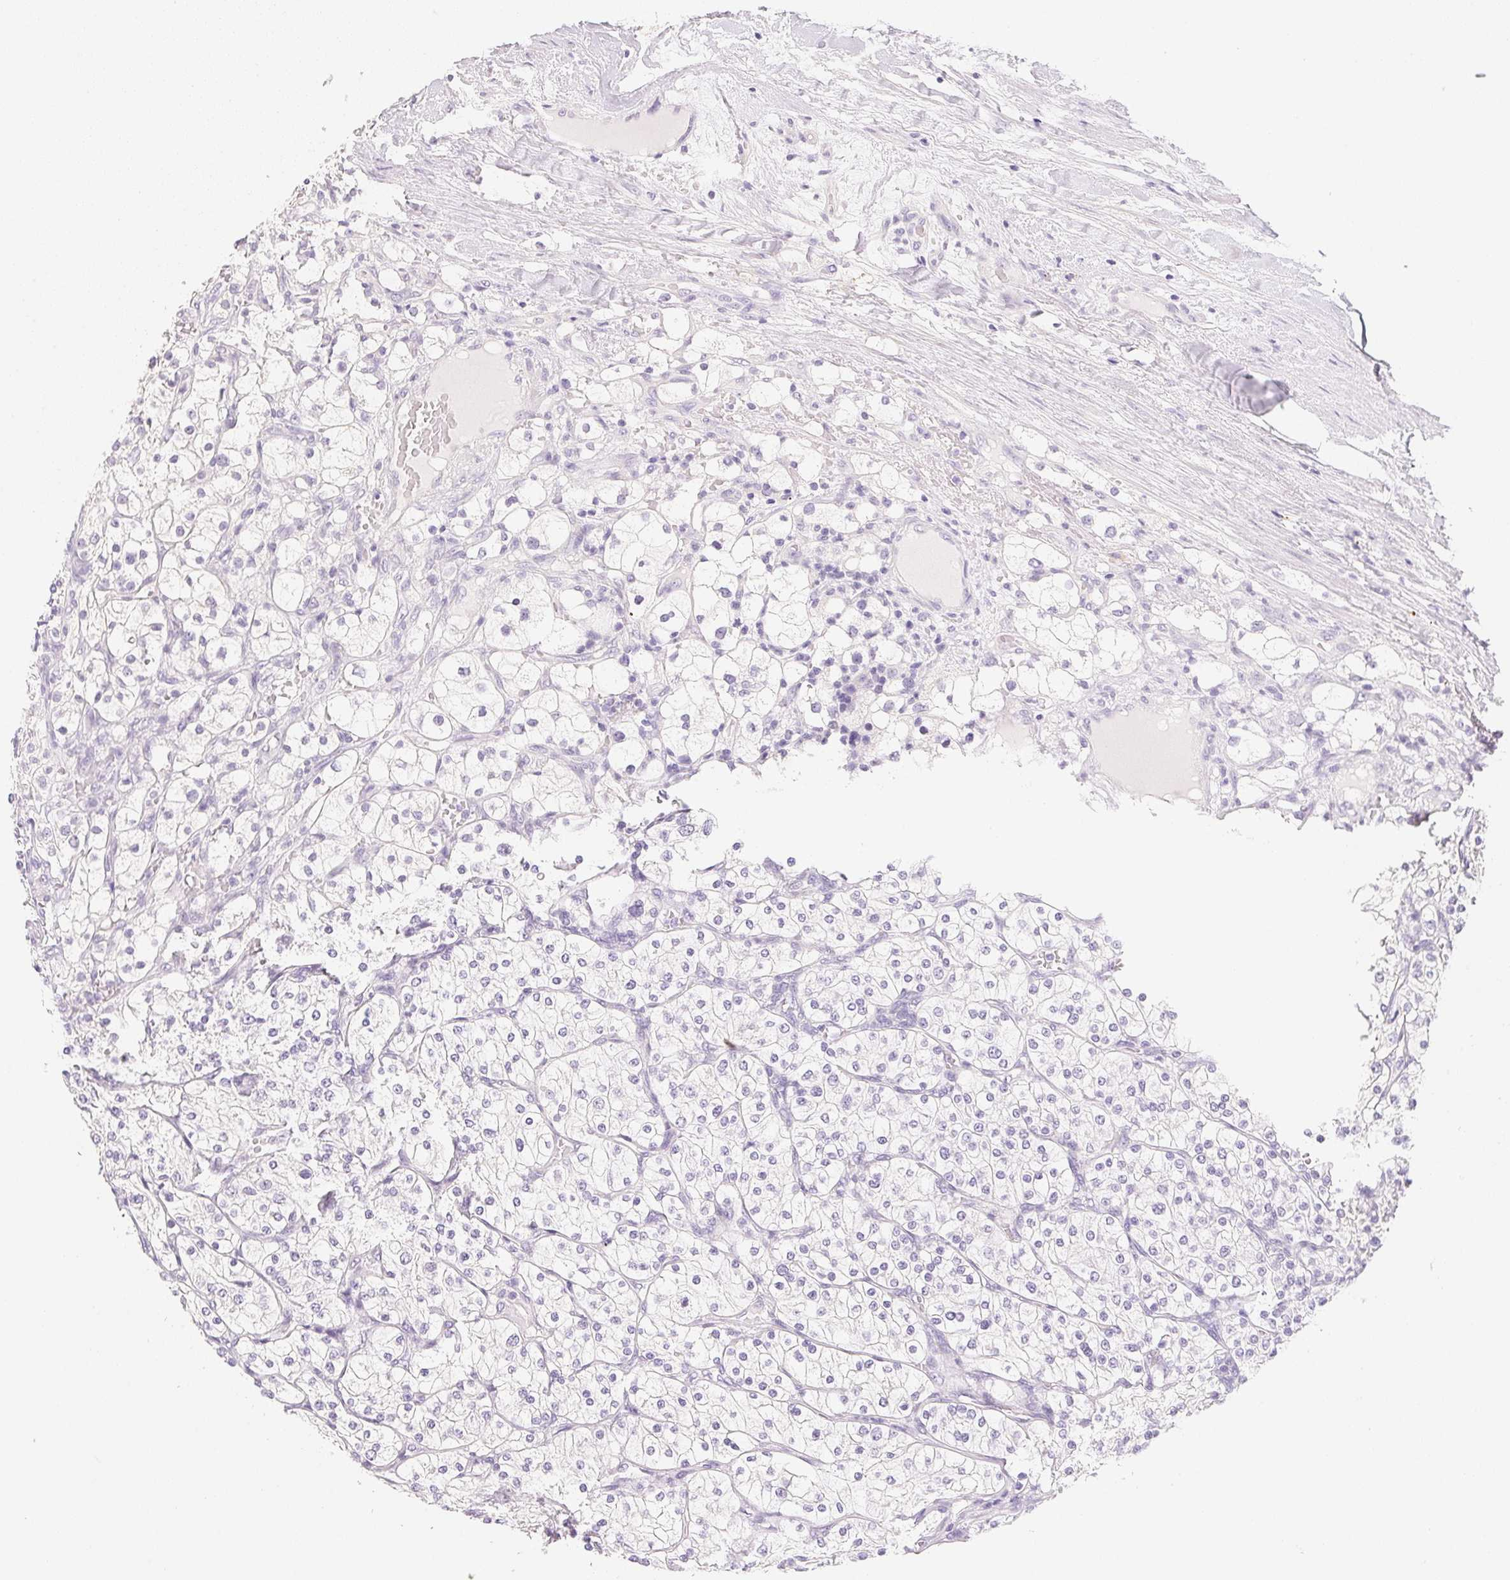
{"staining": {"intensity": "negative", "quantity": "none", "location": "none"}, "tissue": "renal cancer", "cell_type": "Tumor cells", "image_type": "cancer", "snomed": [{"axis": "morphology", "description": "Adenocarcinoma, NOS"}, {"axis": "topography", "description": "Kidney"}], "caption": "Human renal cancer (adenocarcinoma) stained for a protein using immunohistochemistry exhibits no expression in tumor cells.", "gene": "ACP3", "patient": {"sex": "male", "age": 80}}